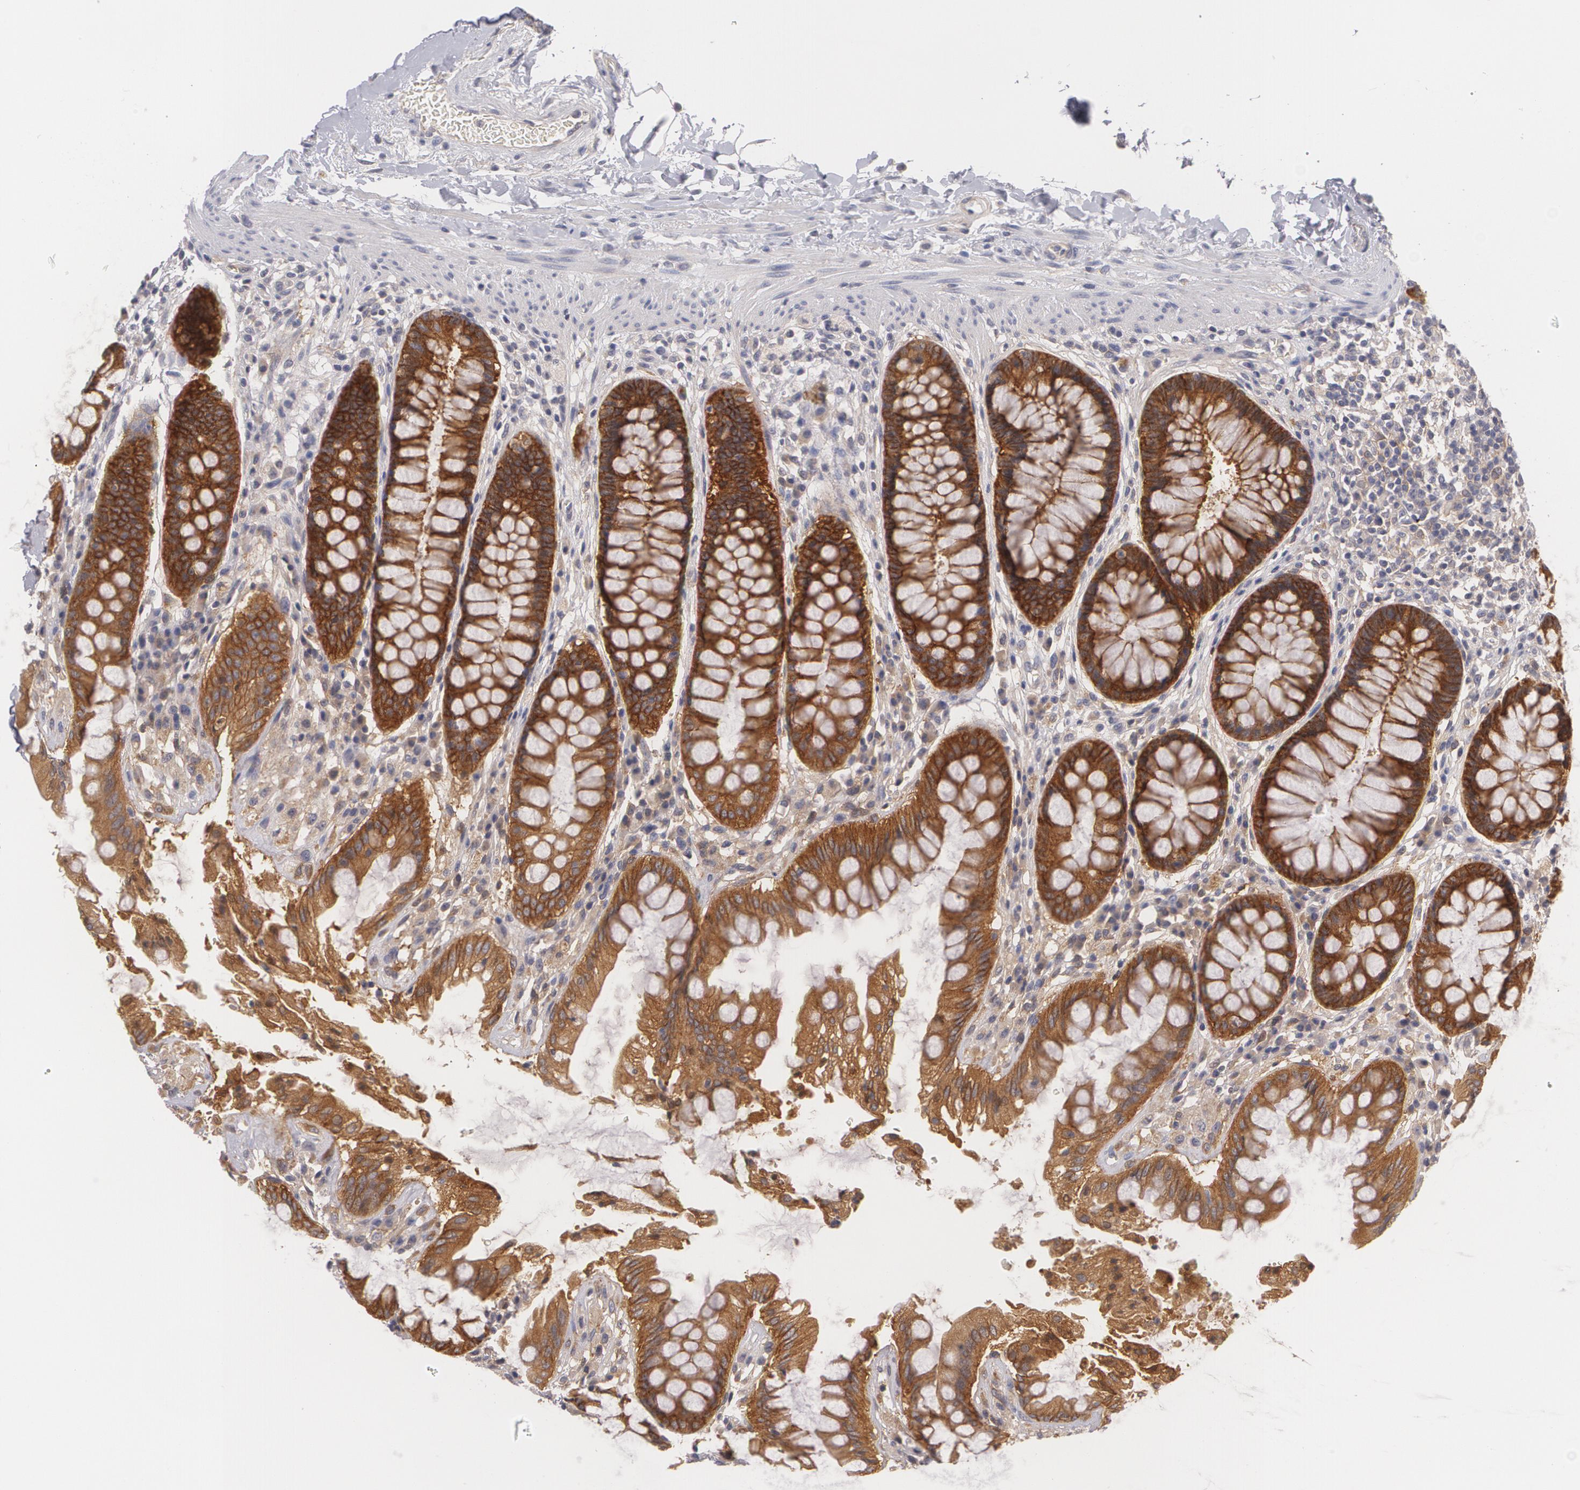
{"staining": {"intensity": "strong", "quantity": ">75%", "location": "cytoplasmic/membranous"}, "tissue": "rectum", "cell_type": "Glandular cells", "image_type": "normal", "snomed": [{"axis": "morphology", "description": "Normal tissue, NOS"}, {"axis": "topography", "description": "Rectum"}], "caption": "This micrograph displays immunohistochemistry (IHC) staining of normal rectum, with high strong cytoplasmic/membranous expression in about >75% of glandular cells.", "gene": "CASK", "patient": {"sex": "female", "age": 46}}